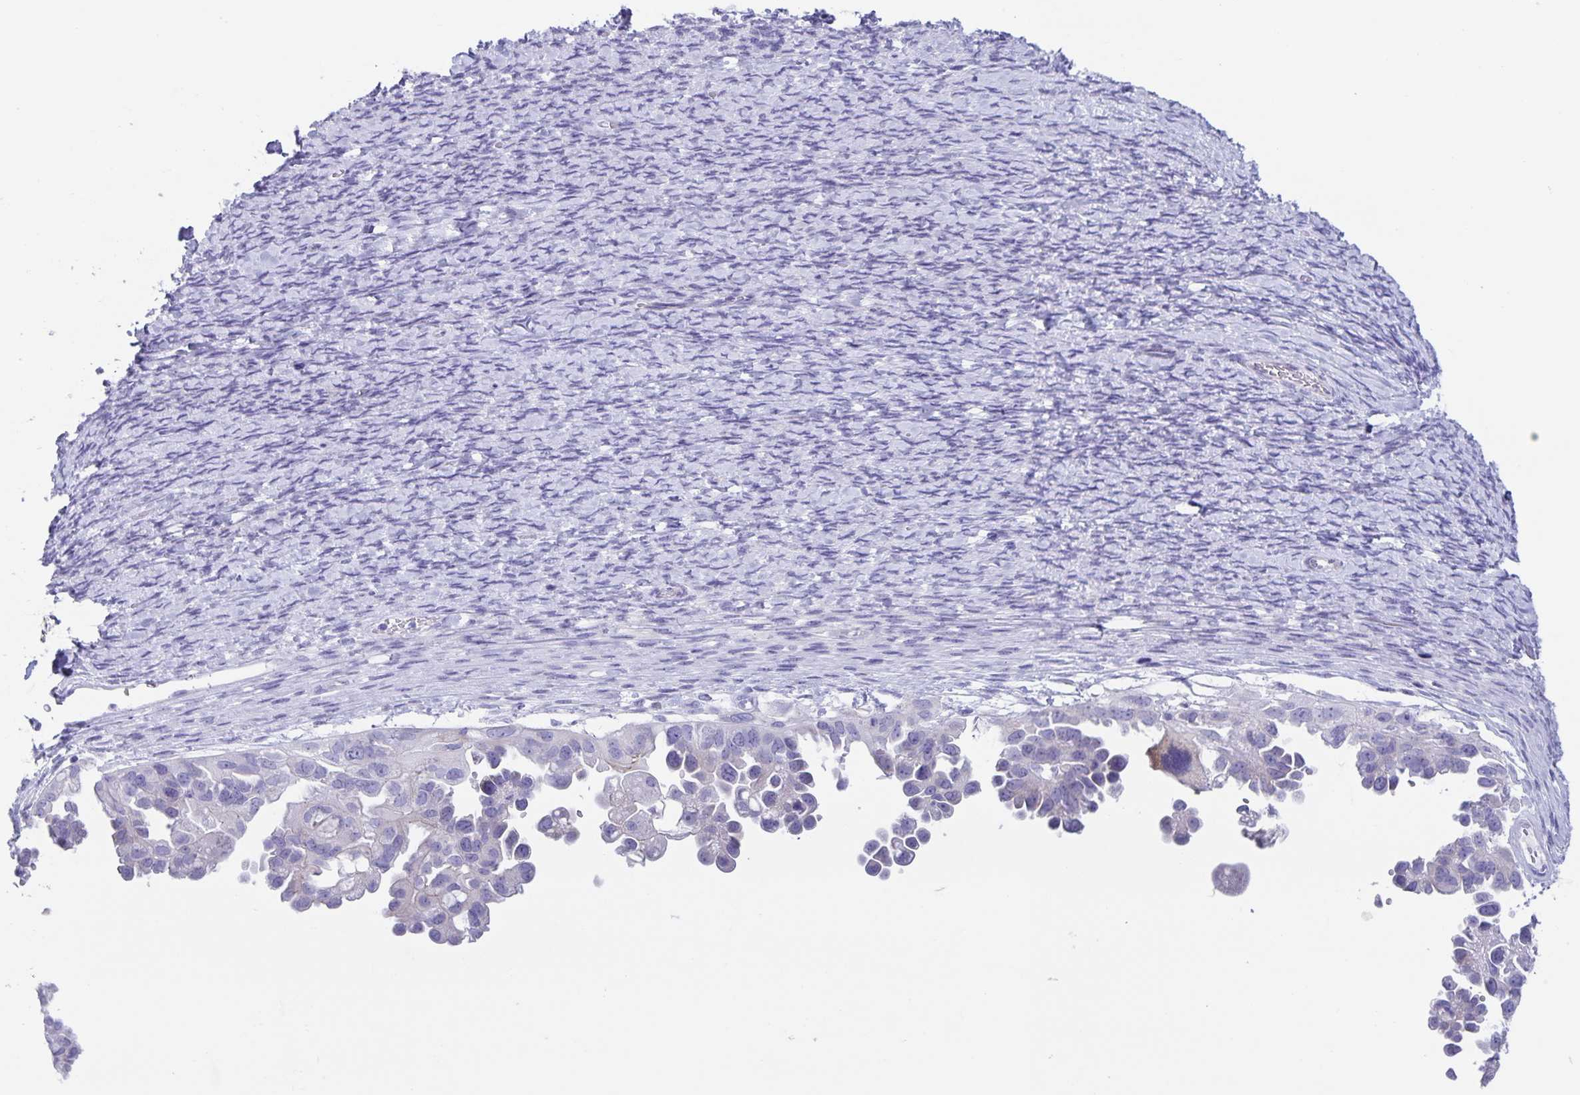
{"staining": {"intensity": "negative", "quantity": "none", "location": "none"}, "tissue": "ovarian cancer", "cell_type": "Tumor cells", "image_type": "cancer", "snomed": [{"axis": "morphology", "description": "Cystadenocarcinoma, serous, NOS"}, {"axis": "topography", "description": "Ovary"}], "caption": "An immunohistochemistry photomicrograph of ovarian cancer (serous cystadenocarcinoma) is shown. There is no staining in tumor cells of ovarian cancer (serous cystadenocarcinoma).", "gene": "AQP4", "patient": {"sex": "female", "age": 53}}